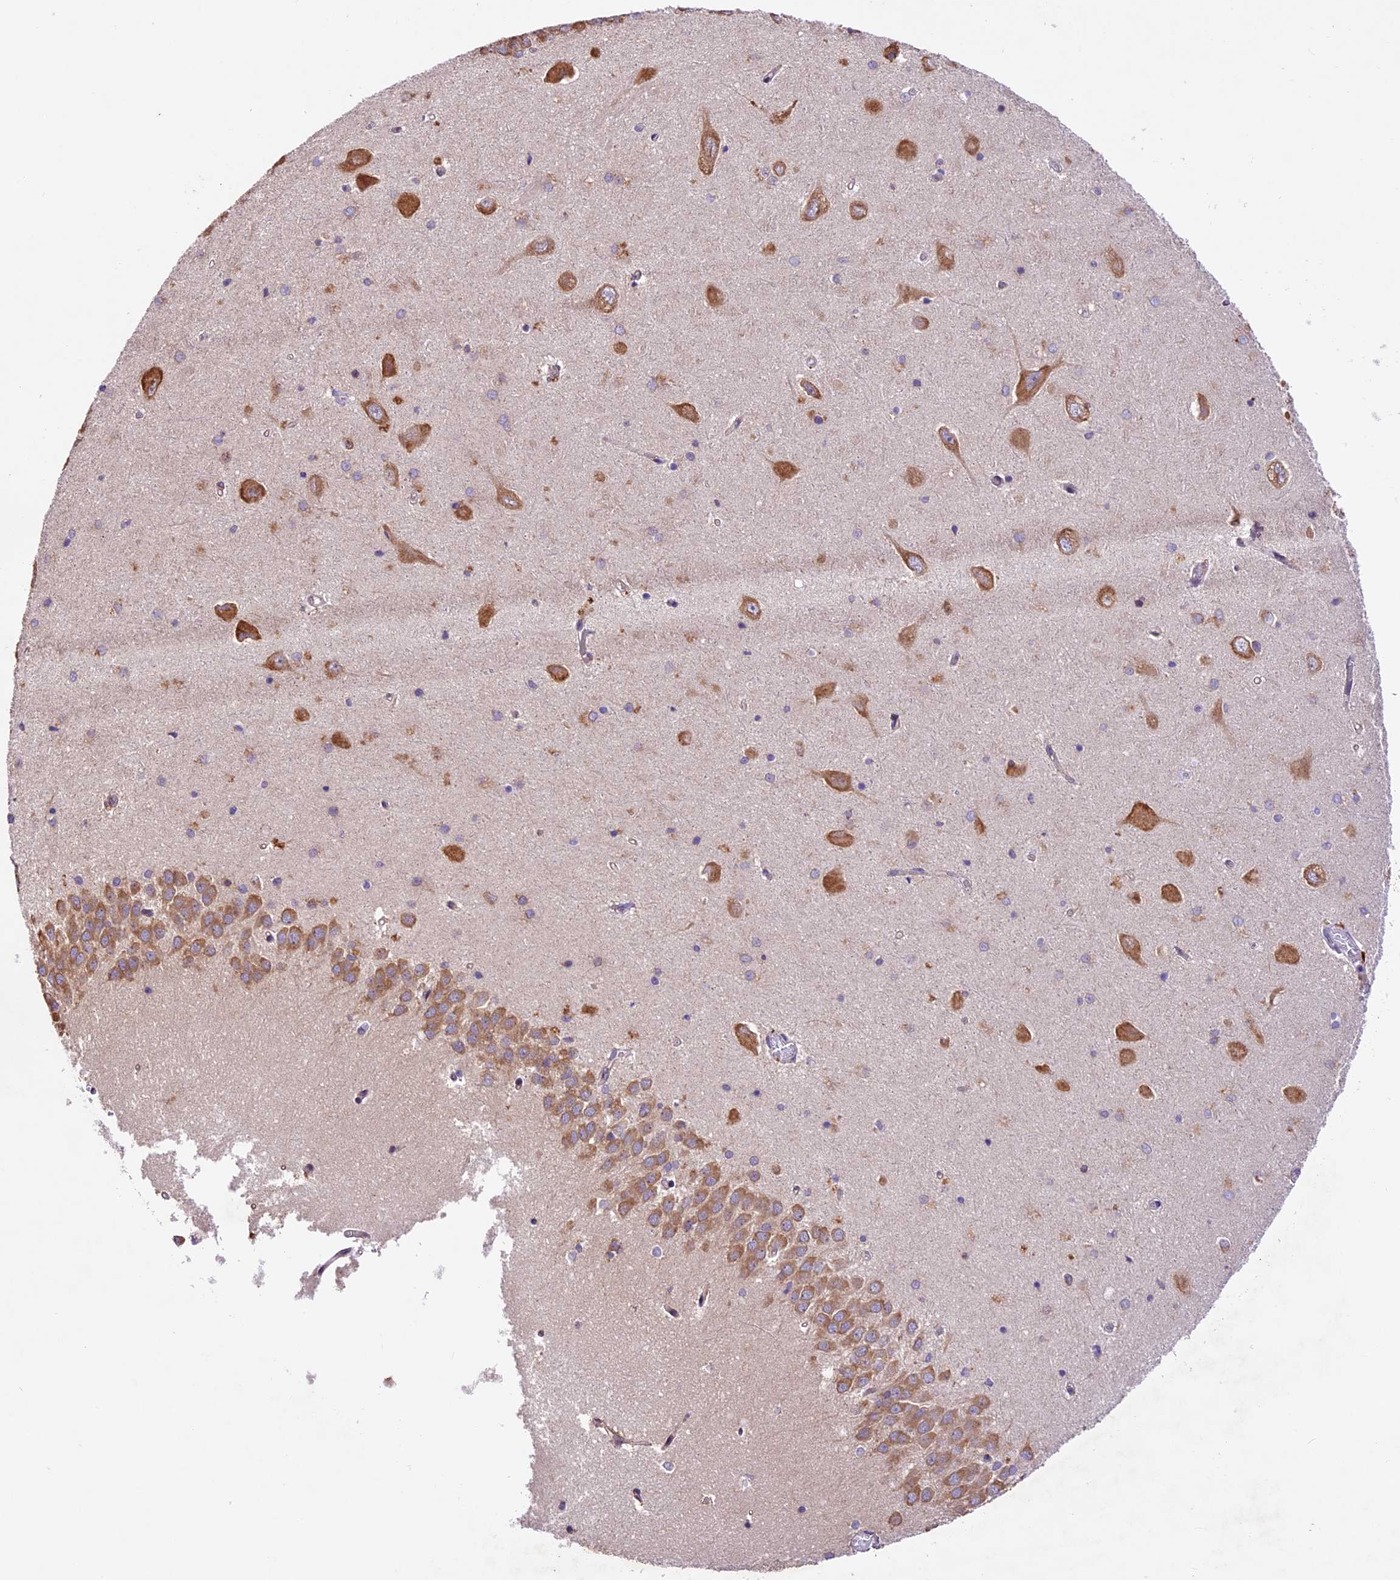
{"staining": {"intensity": "moderate", "quantity": "<25%", "location": "cytoplasmic/membranous"}, "tissue": "hippocampus", "cell_type": "Glial cells", "image_type": "normal", "snomed": [{"axis": "morphology", "description": "Normal tissue, NOS"}, {"axis": "topography", "description": "Hippocampus"}], "caption": "IHC image of normal hippocampus: human hippocampus stained using immunohistochemistry displays low levels of moderate protein expression localized specifically in the cytoplasmic/membranous of glial cells, appearing as a cytoplasmic/membranous brown color.", "gene": "CCSER1", "patient": {"sex": "male", "age": 45}}